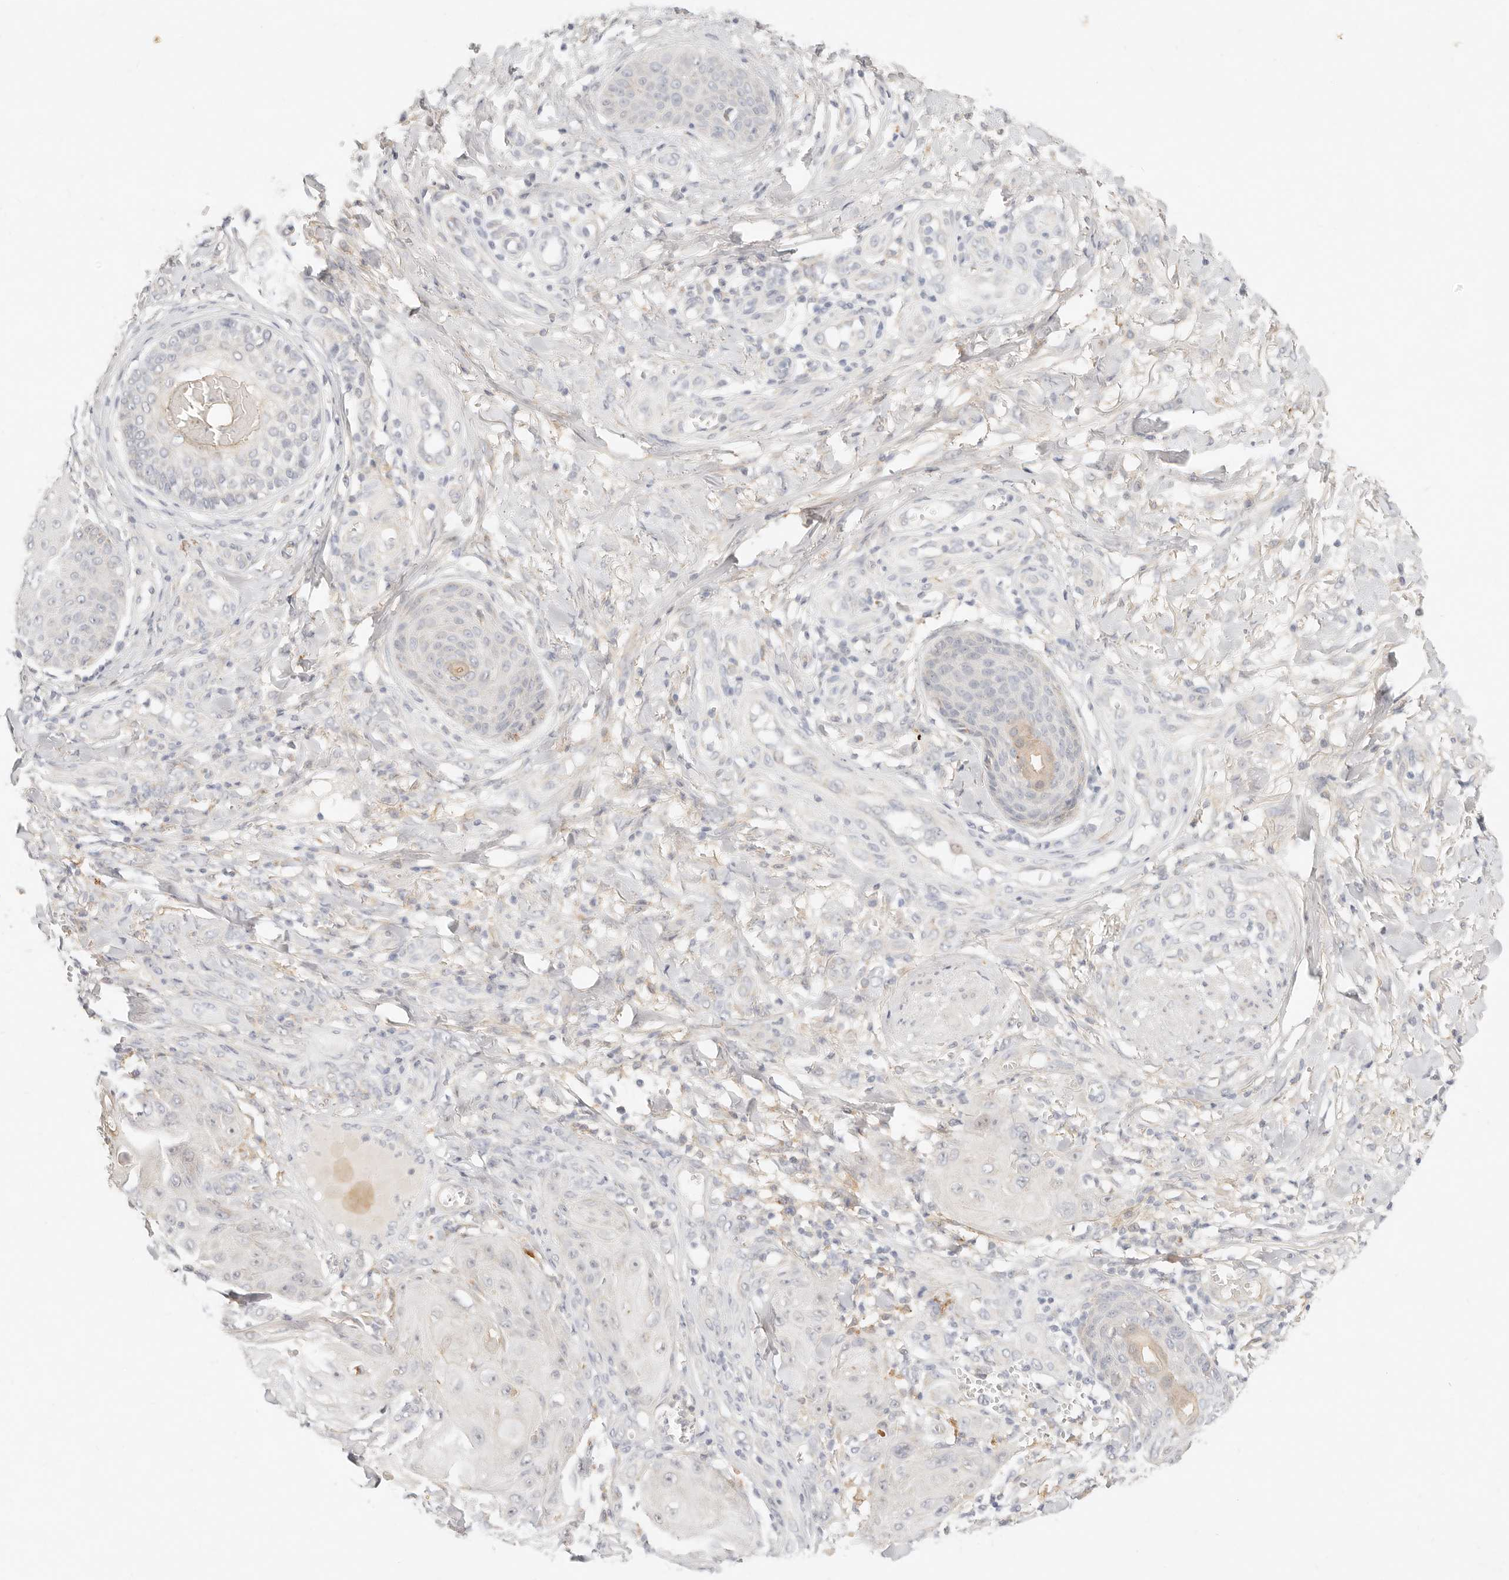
{"staining": {"intensity": "negative", "quantity": "none", "location": "none"}, "tissue": "skin cancer", "cell_type": "Tumor cells", "image_type": "cancer", "snomed": [{"axis": "morphology", "description": "Squamous cell carcinoma, NOS"}, {"axis": "topography", "description": "Skin"}], "caption": "Immunohistochemistry of skin squamous cell carcinoma demonstrates no positivity in tumor cells.", "gene": "ACOX1", "patient": {"sex": "male", "age": 74}}